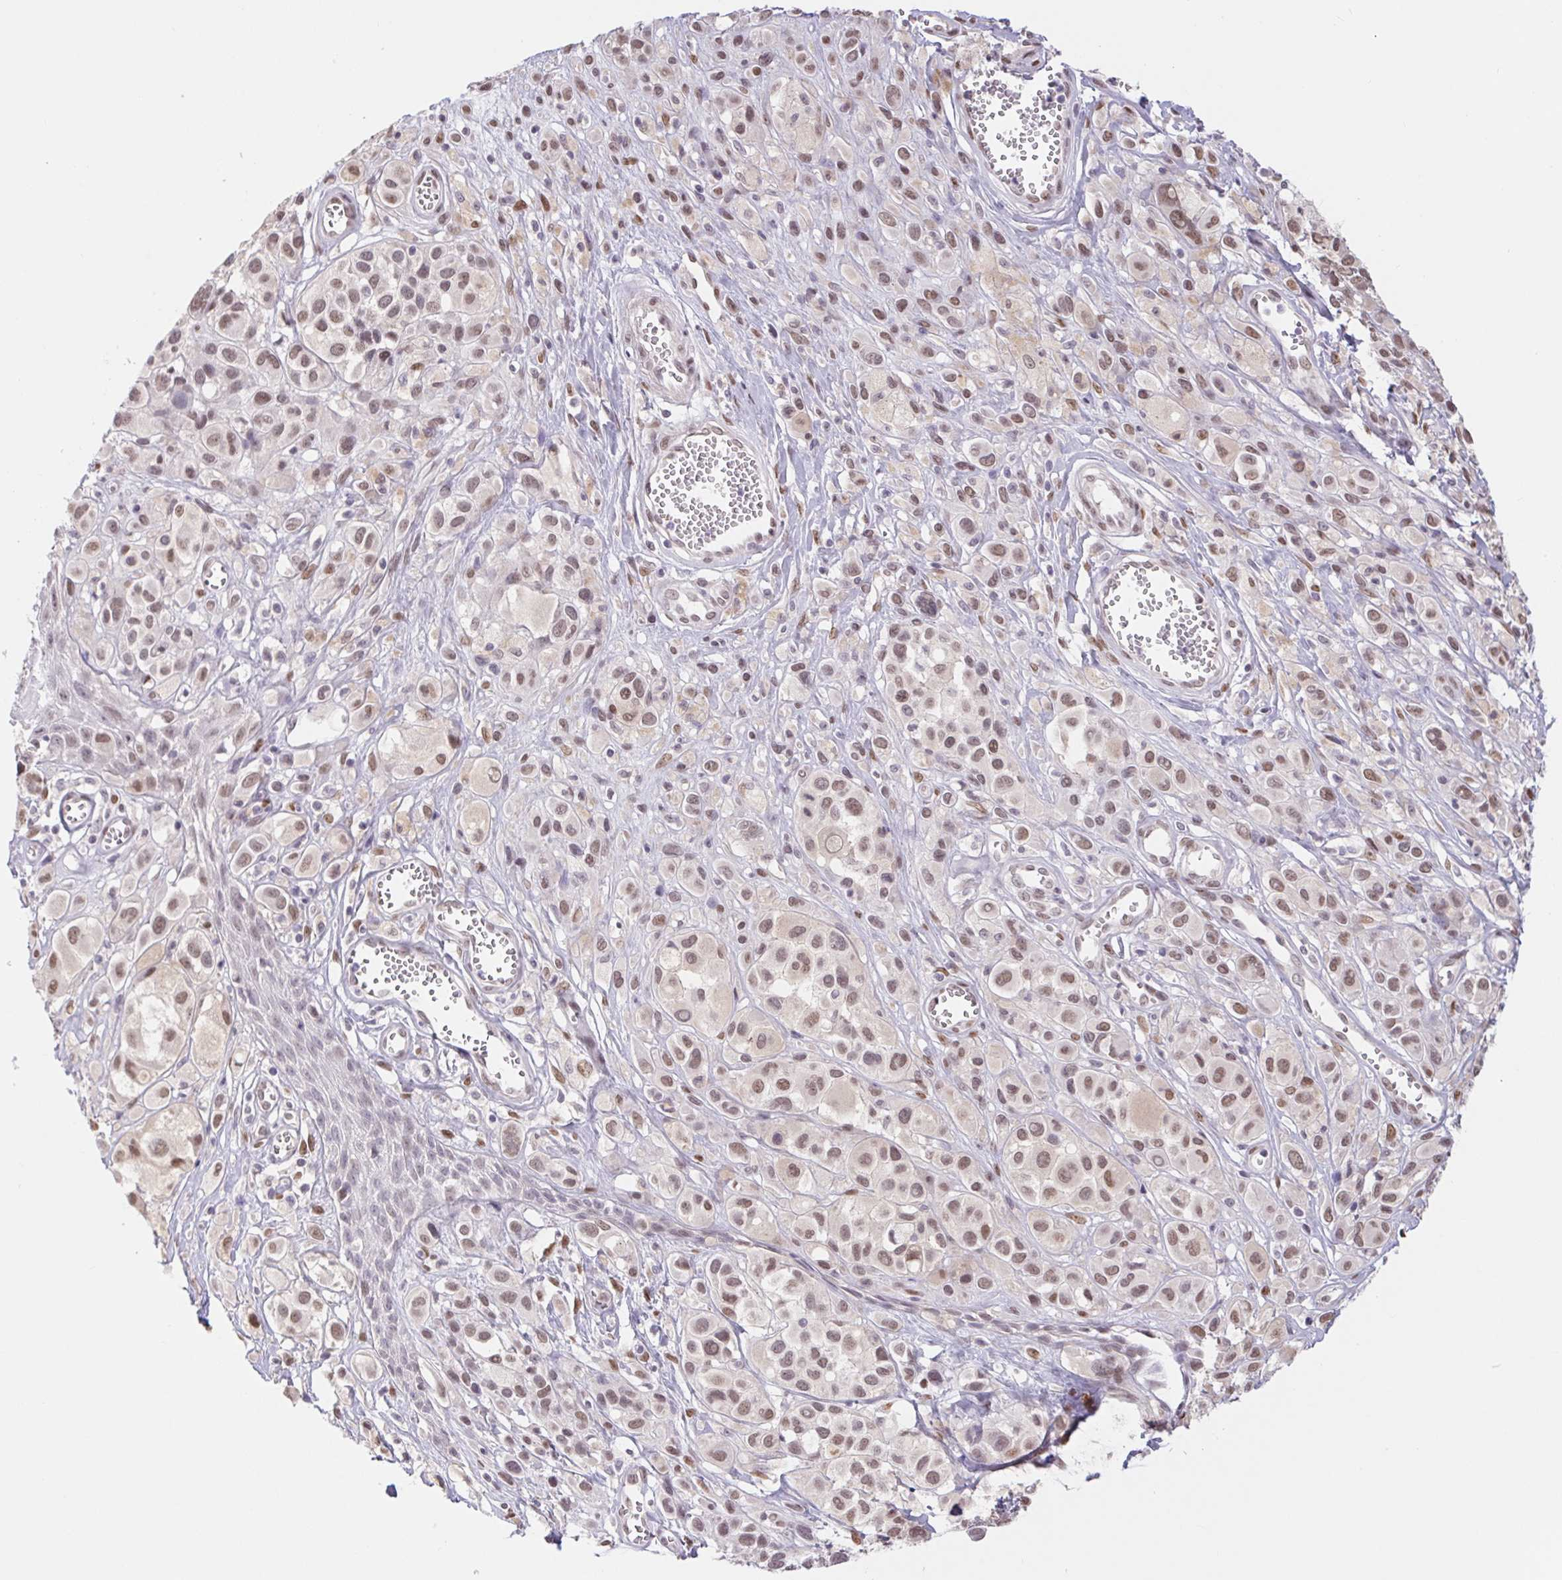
{"staining": {"intensity": "weak", "quantity": ">75%", "location": "nuclear"}, "tissue": "melanoma", "cell_type": "Tumor cells", "image_type": "cancer", "snomed": [{"axis": "morphology", "description": "Malignant melanoma, NOS"}, {"axis": "topography", "description": "Skin"}], "caption": "Melanoma tissue shows weak nuclear expression in approximately >75% of tumor cells", "gene": "CAND1", "patient": {"sex": "male", "age": 77}}